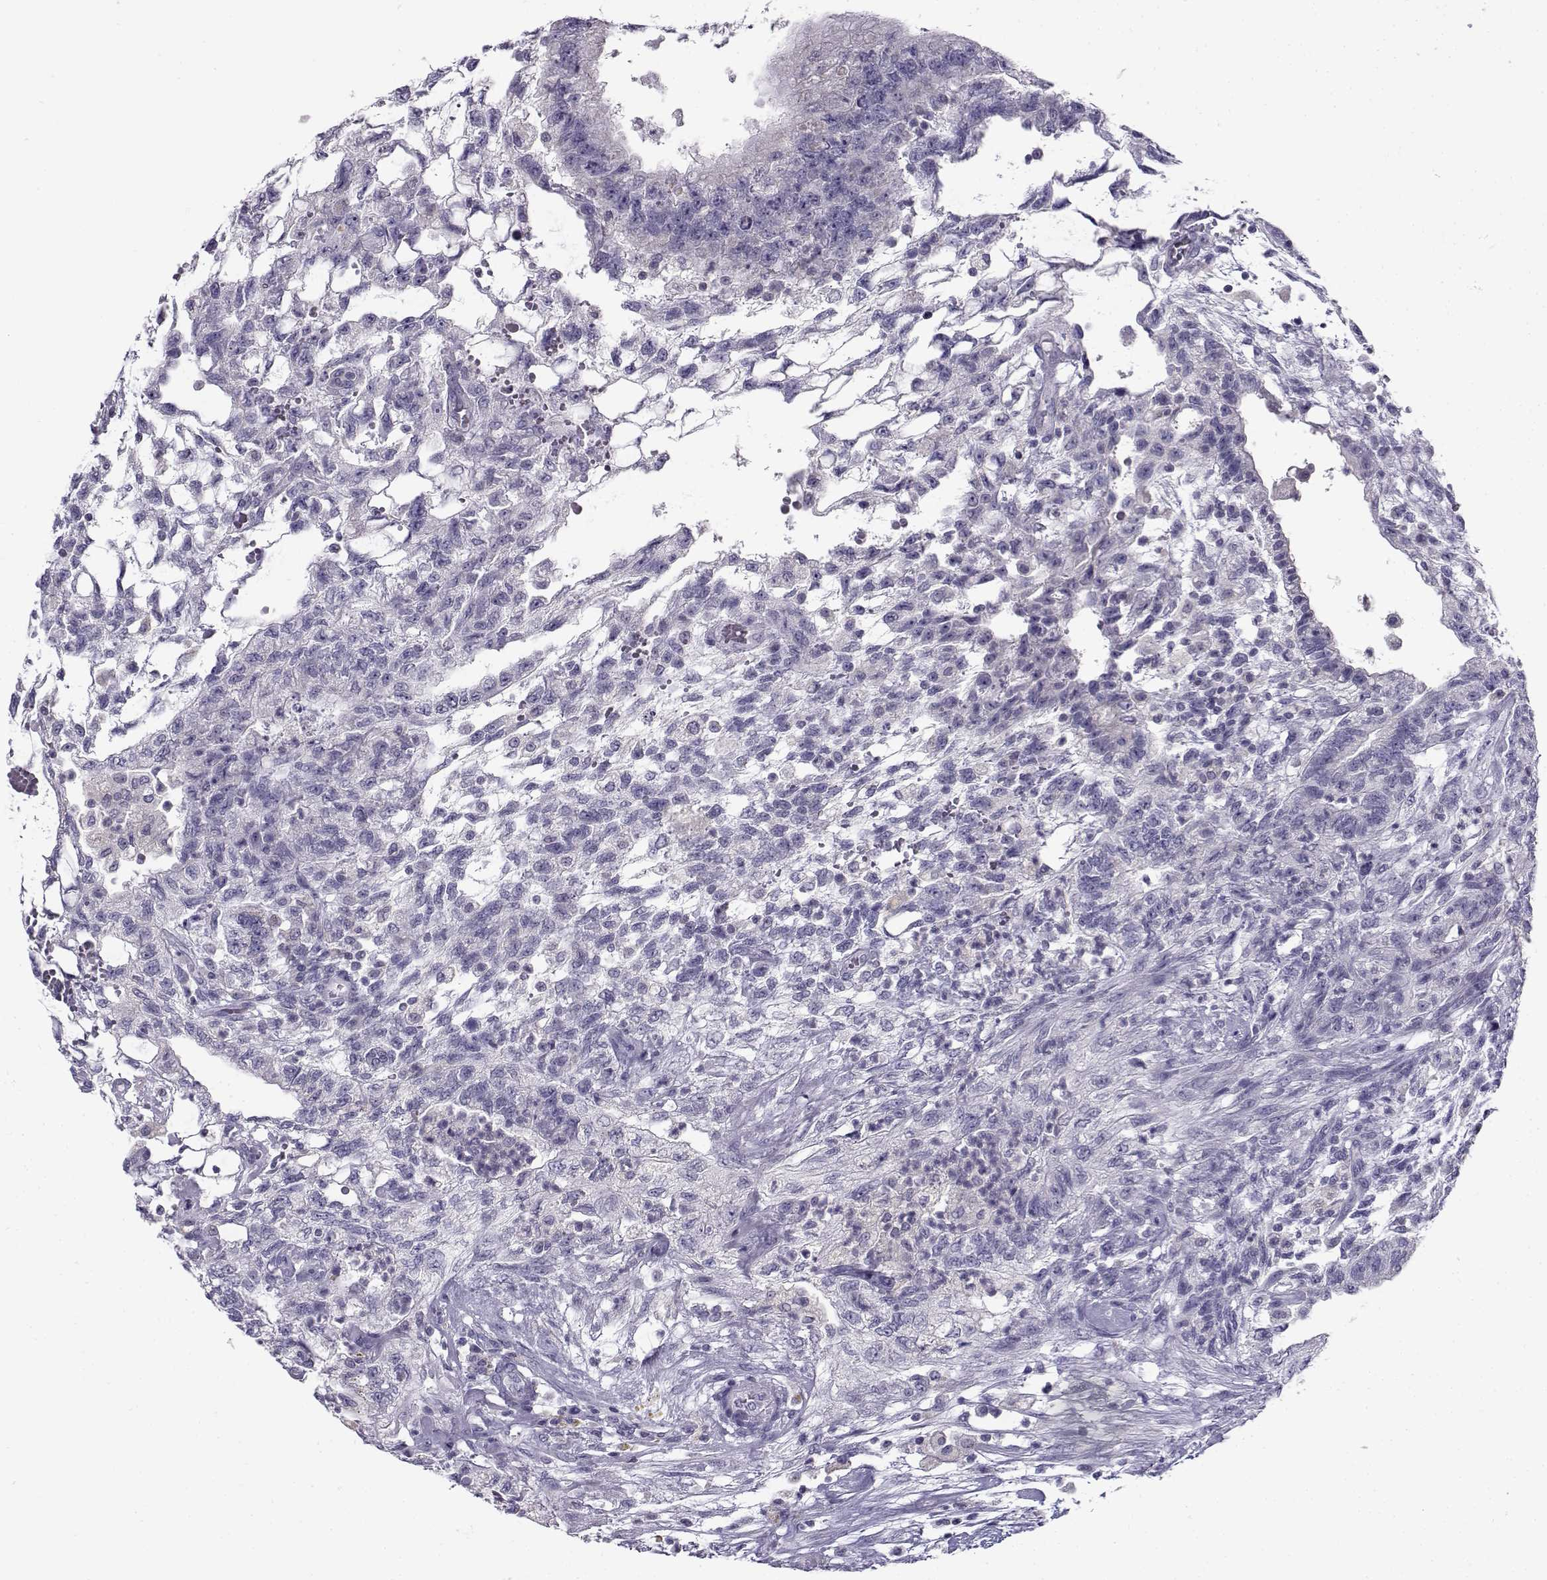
{"staining": {"intensity": "negative", "quantity": "none", "location": "none"}, "tissue": "testis cancer", "cell_type": "Tumor cells", "image_type": "cancer", "snomed": [{"axis": "morphology", "description": "Carcinoma, Embryonal, NOS"}, {"axis": "topography", "description": "Testis"}], "caption": "A high-resolution photomicrograph shows immunohistochemistry (IHC) staining of testis cancer, which displays no significant positivity in tumor cells.", "gene": "FAM166A", "patient": {"sex": "male", "age": 32}}